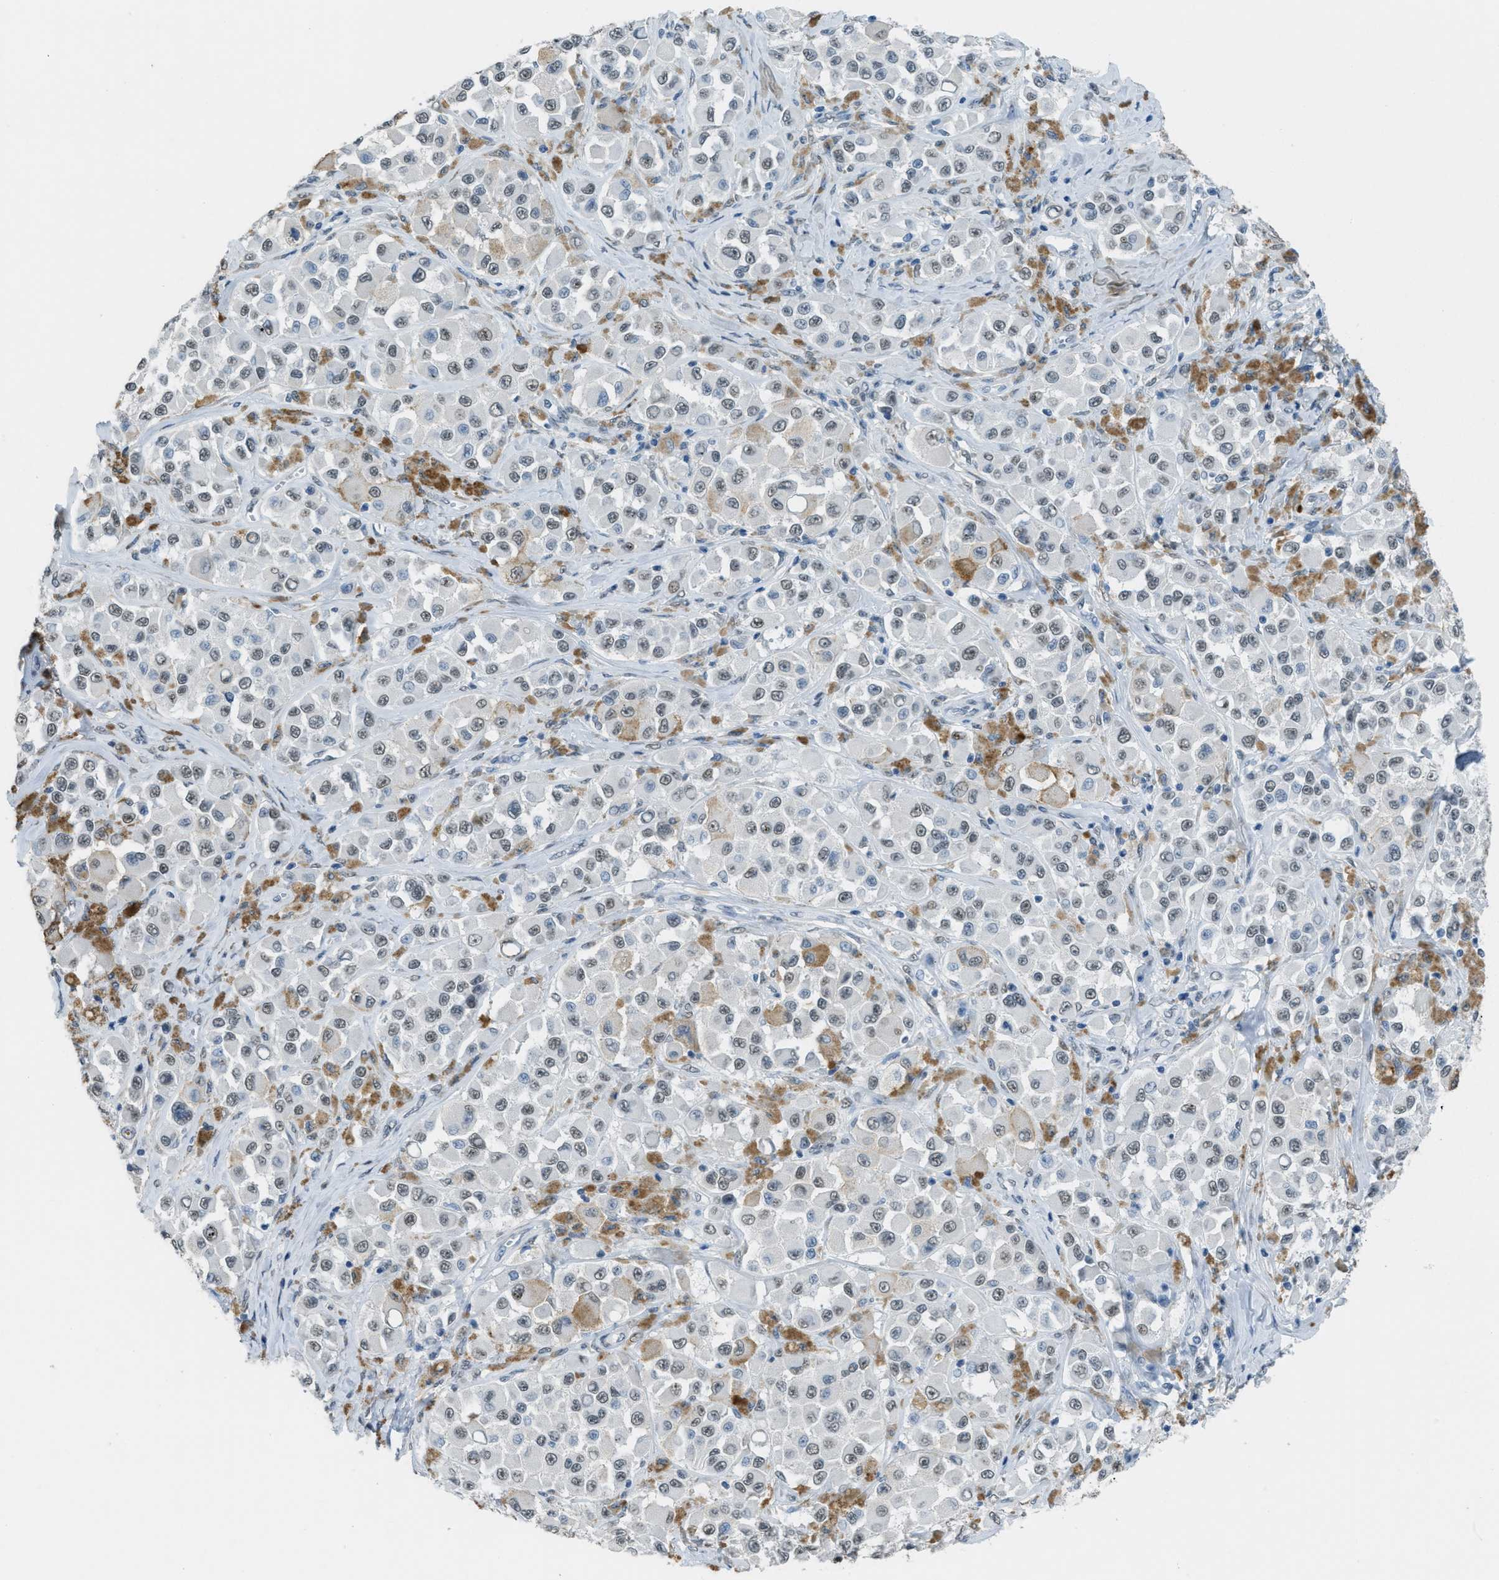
{"staining": {"intensity": "weak", "quantity": "25%-75%", "location": "nuclear"}, "tissue": "melanoma", "cell_type": "Tumor cells", "image_type": "cancer", "snomed": [{"axis": "morphology", "description": "Malignant melanoma, NOS"}, {"axis": "topography", "description": "Skin"}], "caption": "Protein staining displays weak nuclear positivity in about 25%-75% of tumor cells in malignant melanoma.", "gene": "TTC13", "patient": {"sex": "male", "age": 84}}